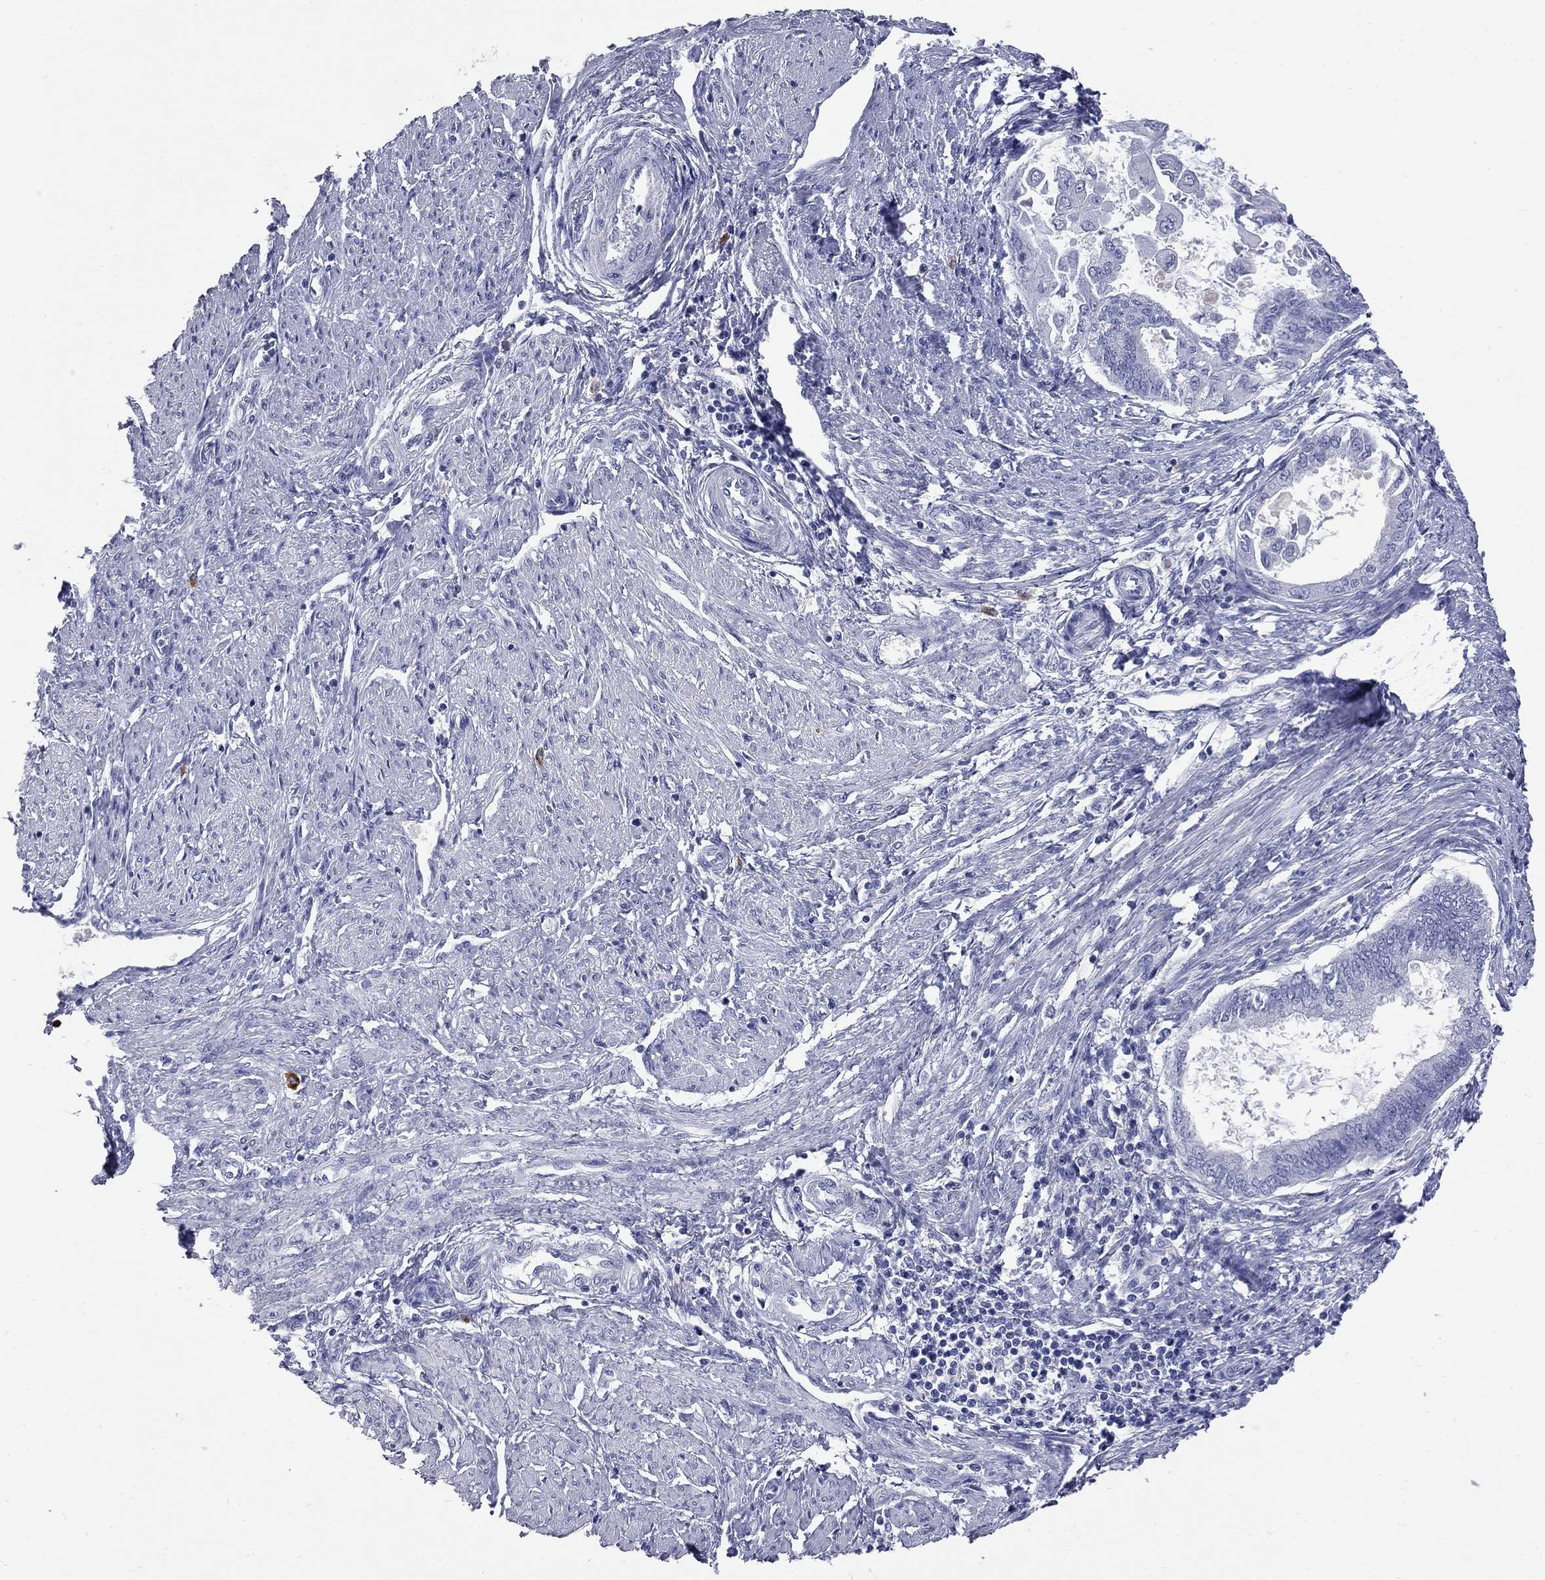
{"staining": {"intensity": "negative", "quantity": "none", "location": "none"}, "tissue": "endometrial cancer", "cell_type": "Tumor cells", "image_type": "cancer", "snomed": [{"axis": "morphology", "description": "Adenocarcinoma, NOS"}, {"axis": "topography", "description": "Endometrium"}], "caption": "The image demonstrates no staining of tumor cells in endometrial cancer.", "gene": "FAM221B", "patient": {"sex": "female", "age": 86}}